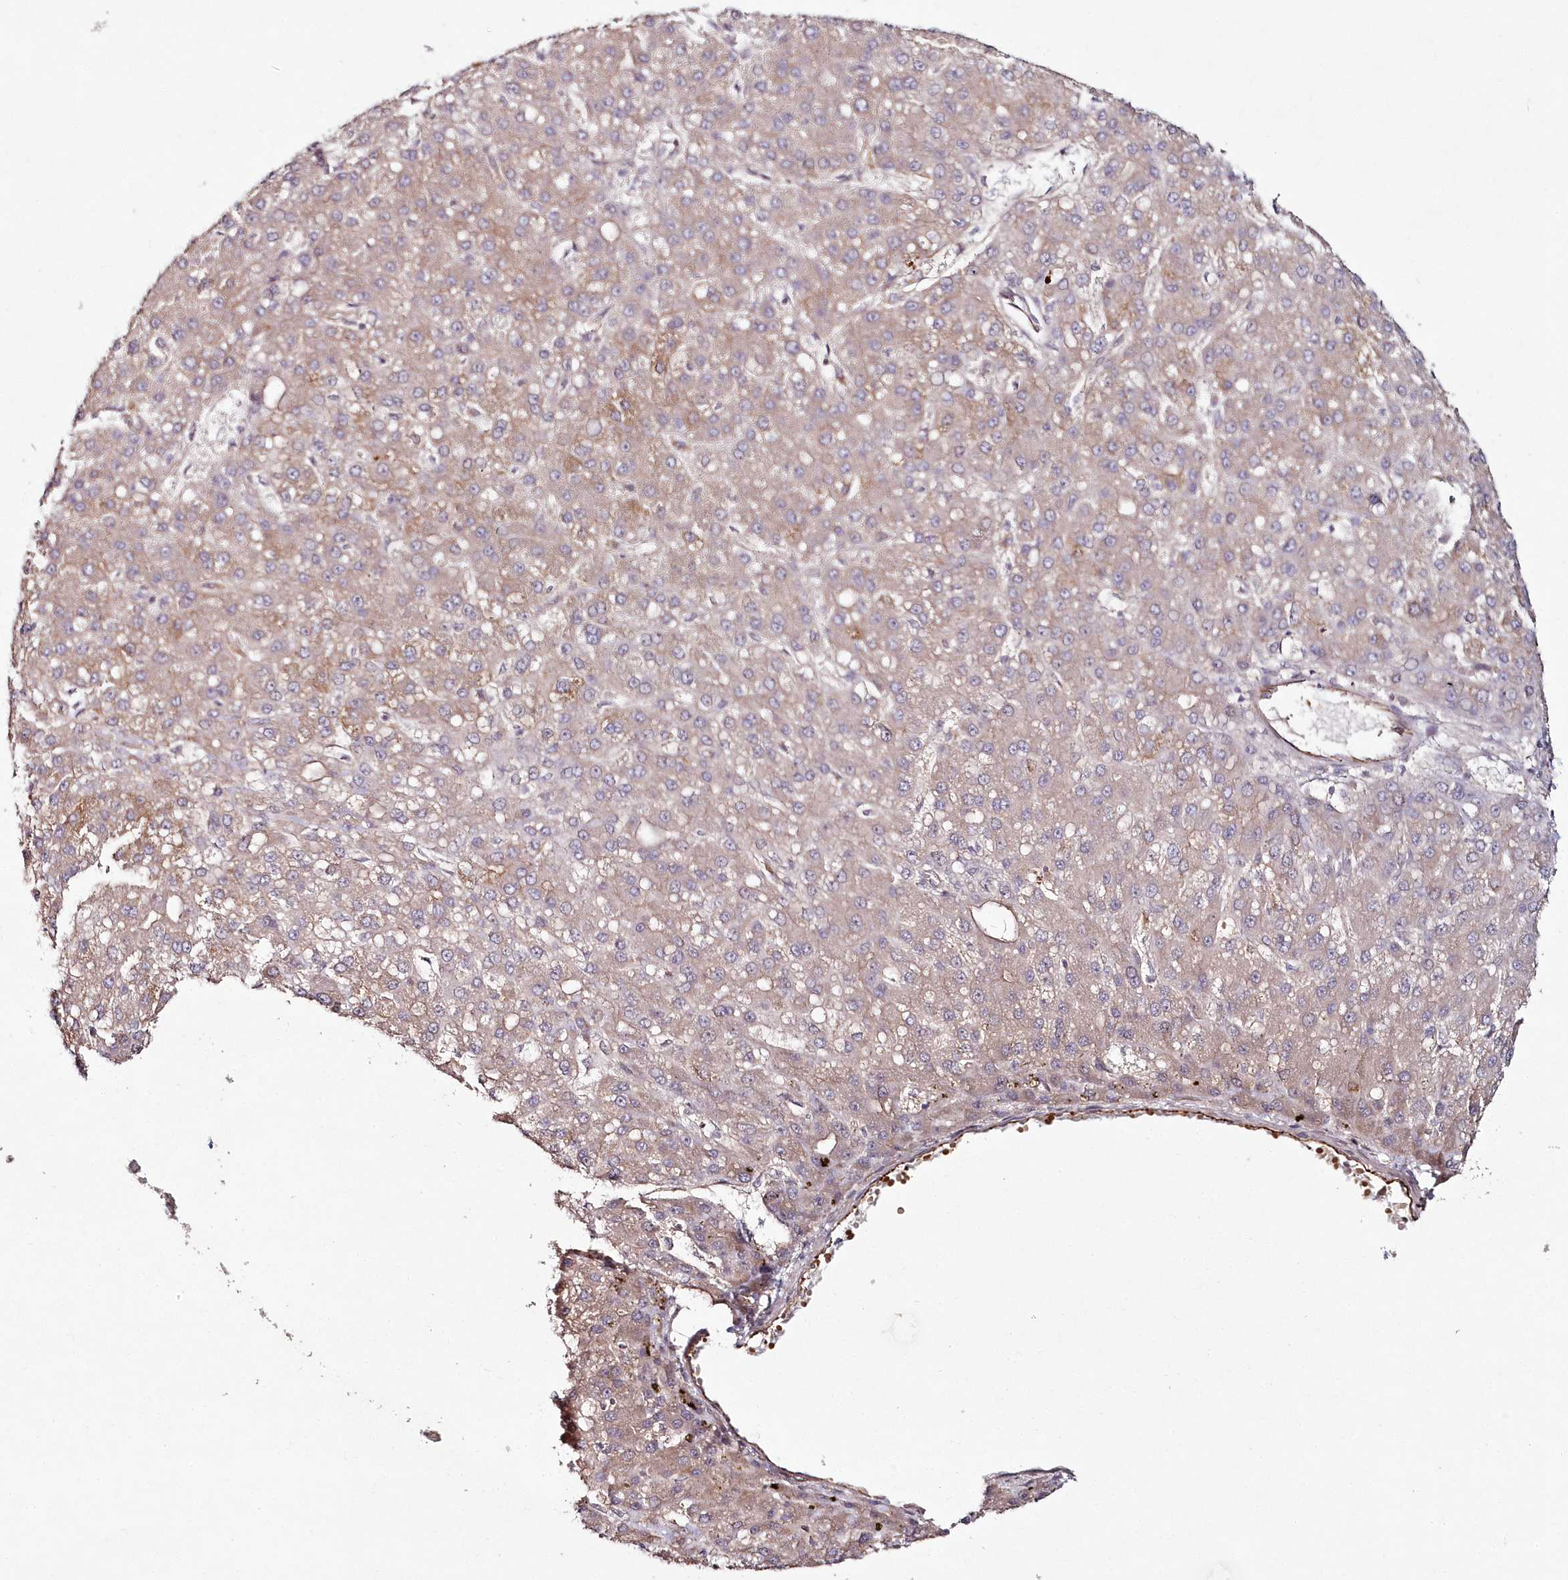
{"staining": {"intensity": "moderate", "quantity": "25%-75%", "location": "cytoplasmic/membranous"}, "tissue": "liver cancer", "cell_type": "Tumor cells", "image_type": "cancer", "snomed": [{"axis": "morphology", "description": "Carcinoma, Hepatocellular, NOS"}, {"axis": "topography", "description": "Liver"}], "caption": "This photomicrograph demonstrates liver cancer stained with immunohistochemistry (IHC) to label a protein in brown. The cytoplasmic/membranous of tumor cells show moderate positivity for the protein. Nuclei are counter-stained blue.", "gene": "HYCC2", "patient": {"sex": "male", "age": 67}}